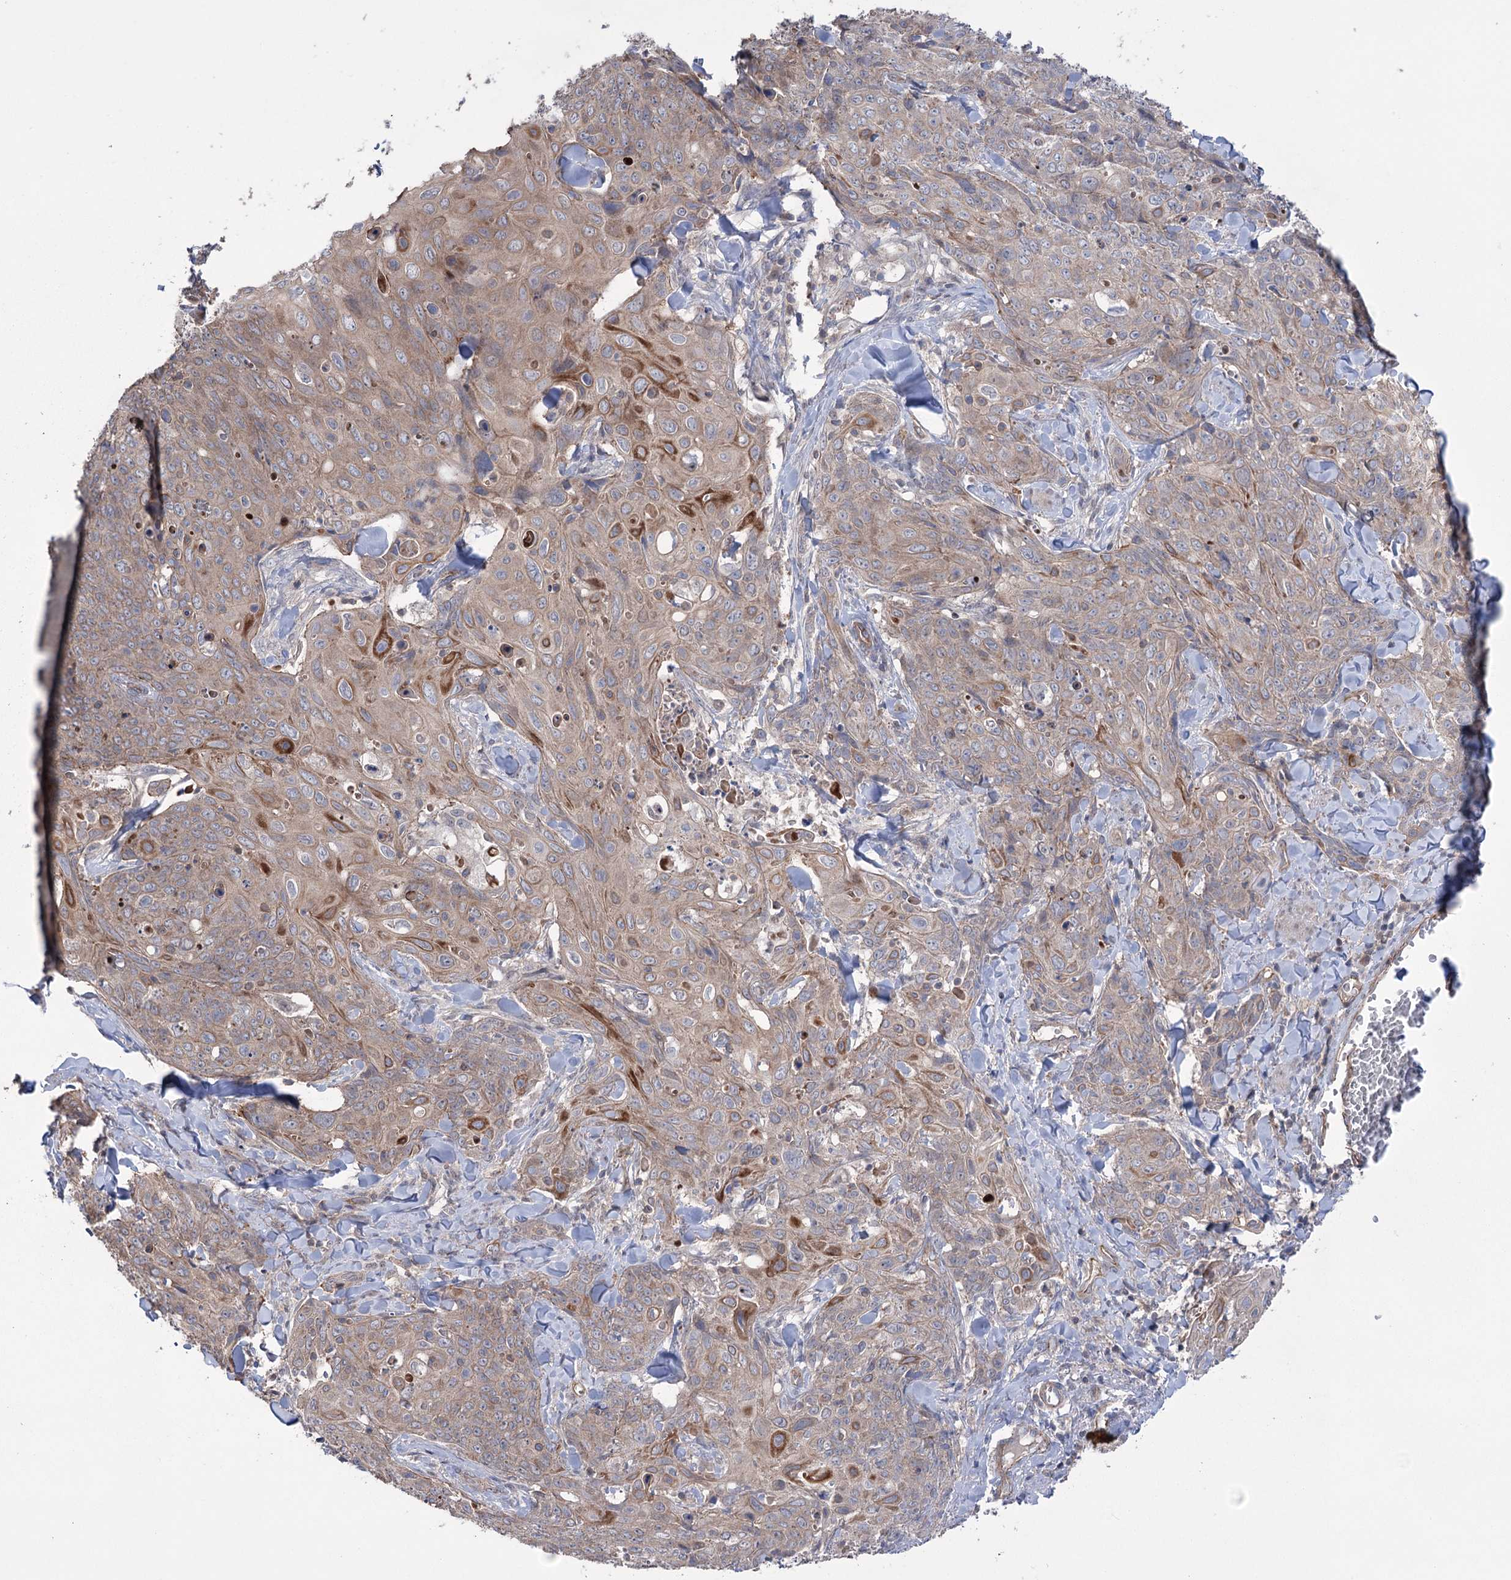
{"staining": {"intensity": "moderate", "quantity": "<25%", "location": "cytoplasmic/membranous"}, "tissue": "skin cancer", "cell_type": "Tumor cells", "image_type": "cancer", "snomed": [{"axis": "morphology", "description": "Squamous cell carcinoma, NOS"}, {"axis": "topography", "description": "Skin"}, {"axis": "topography", "description": "Vulva"}], "caption": "A brown stain labels moderate cytoplasmic/membranous expression of a protein in human skin cancer tumor cells.", "gene": "TRIM71", "patient": {"sex": "female", "age": 85}}